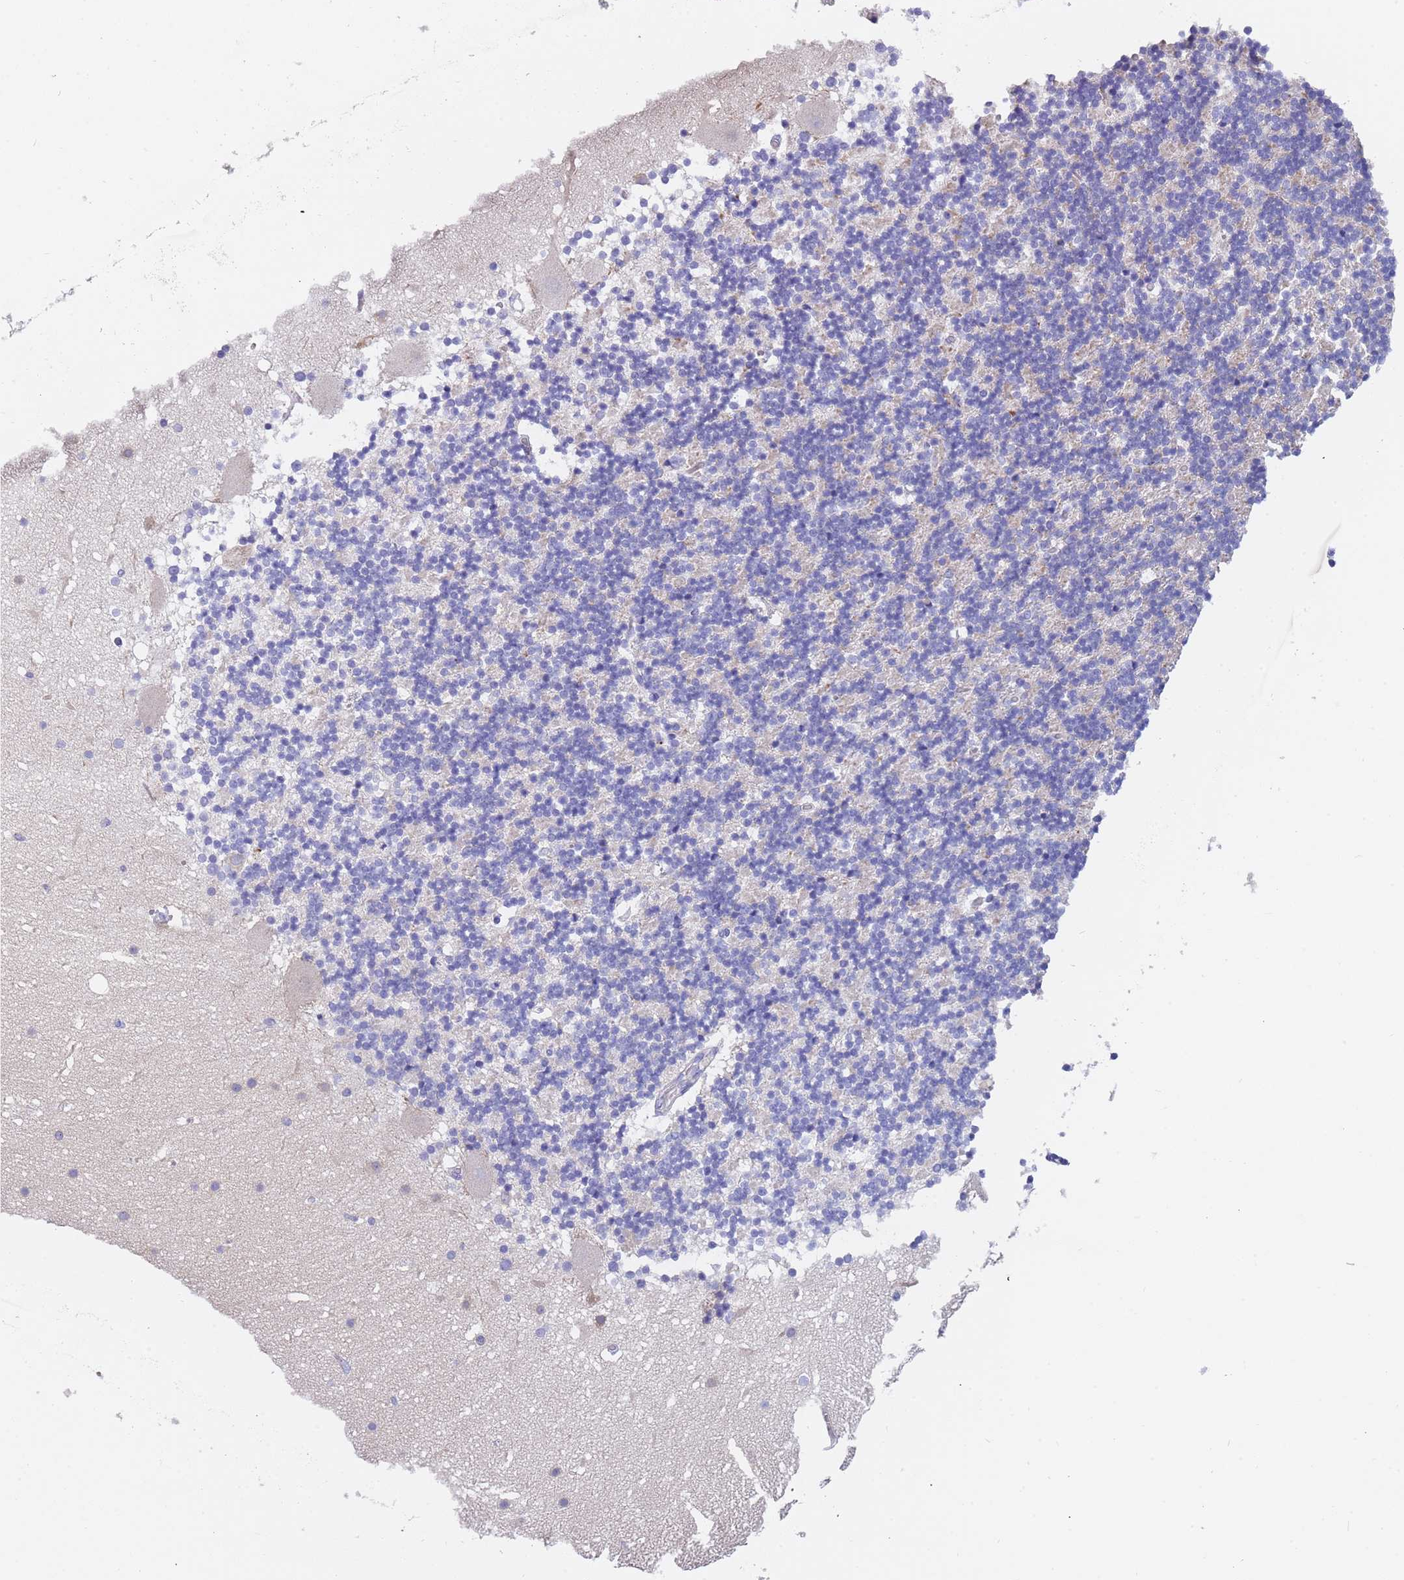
{"staining": {"intensity": "negative", "quantity": "none", "location": "none"}, "tissue": "cerebellum", "cell_type": "Cells in granular layer", "image_type": "normal", "snomed": [{"axis": "morphology", "description": "Normal tissue, NOS"}, {"axis": "topography", "description": "Cerebellum"}], "caption": "A high-resolution image shows IHC staining of normal cerebellum, which displays no significant expression in cells in granular layer.", "gene": "TYW1B", "patient": {"sex": "male", "age": 57}}